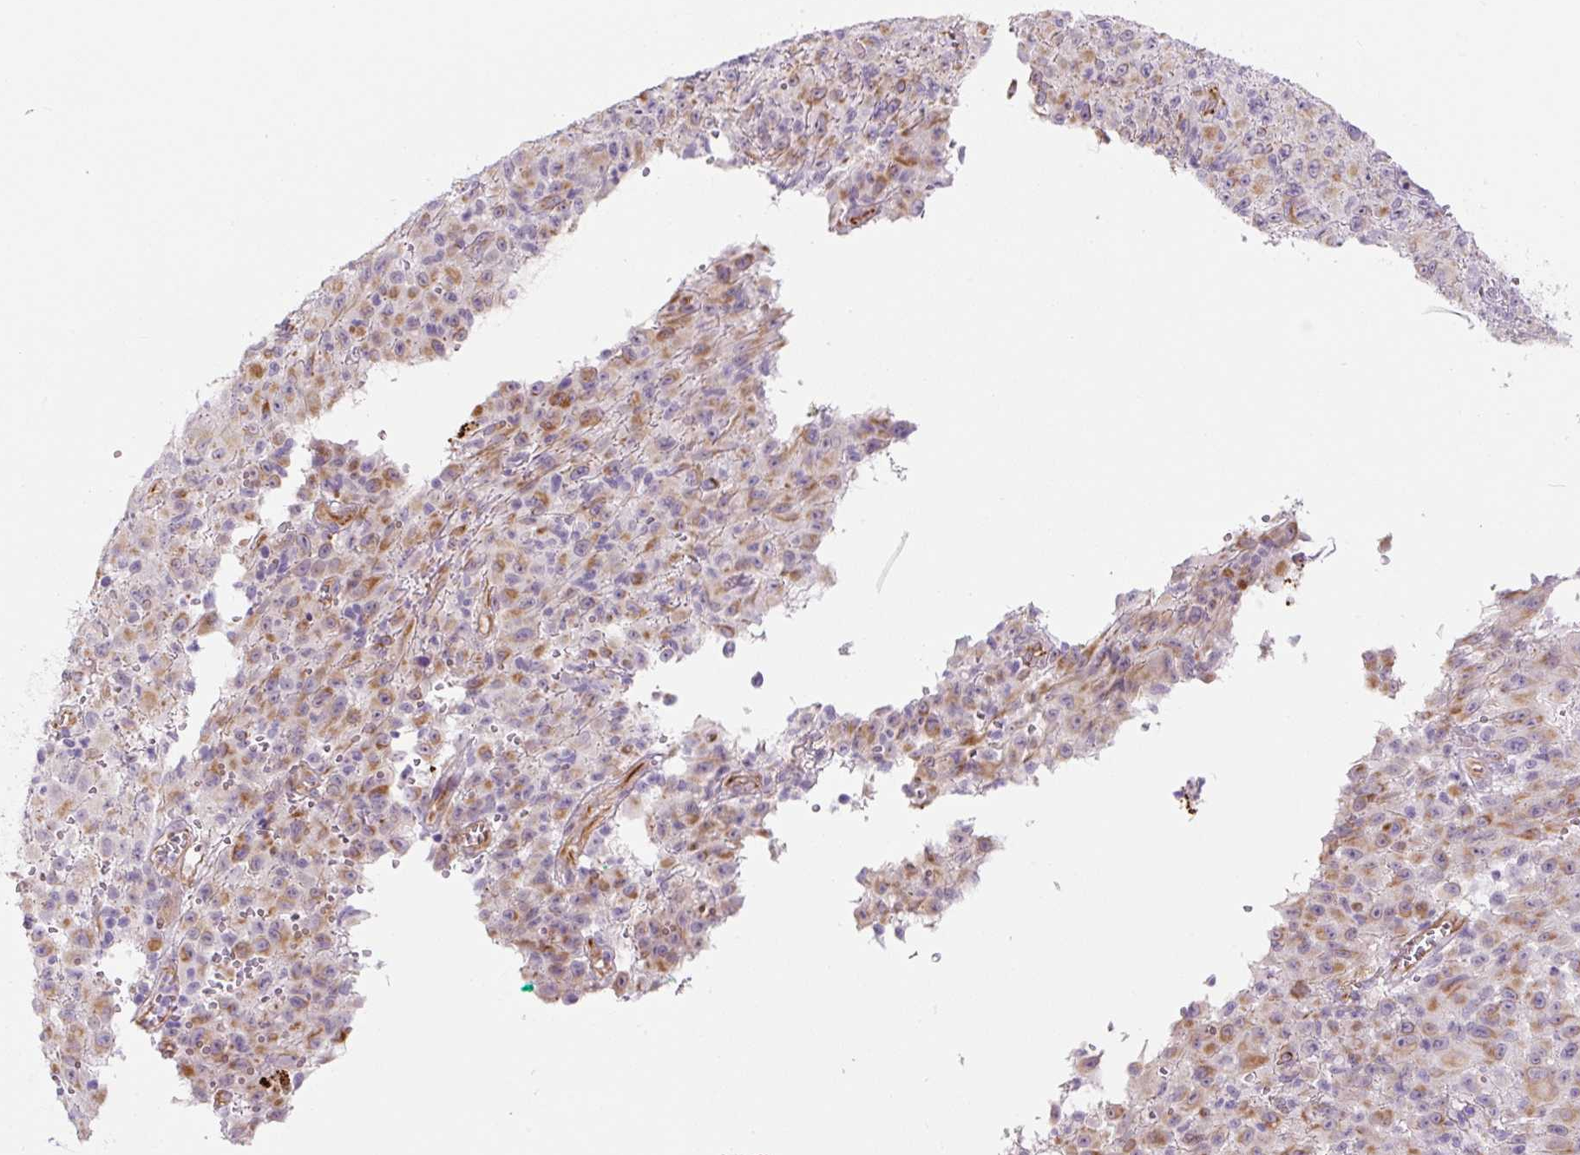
{"staining": {"intensity": "moderate", "quantity": ">75%", "location": "cytoplasmic/membranous"}, "tissue": "melanoma", "cell_type": "Tumor cells", "image_type": "cancer", "snomed": [{"axis": "morphology", "description": "Malignant melanoma, NOS"}, {"axis": "topography", "description": "Skin"}], "caption": "Melanoma stained for a protein (brown) exhibits moderate cytoplasmic/membranous positive staining in about >75% of tumor cells.", "gene": "CCL25", "patient": {"sex": "male", "age": 46}}